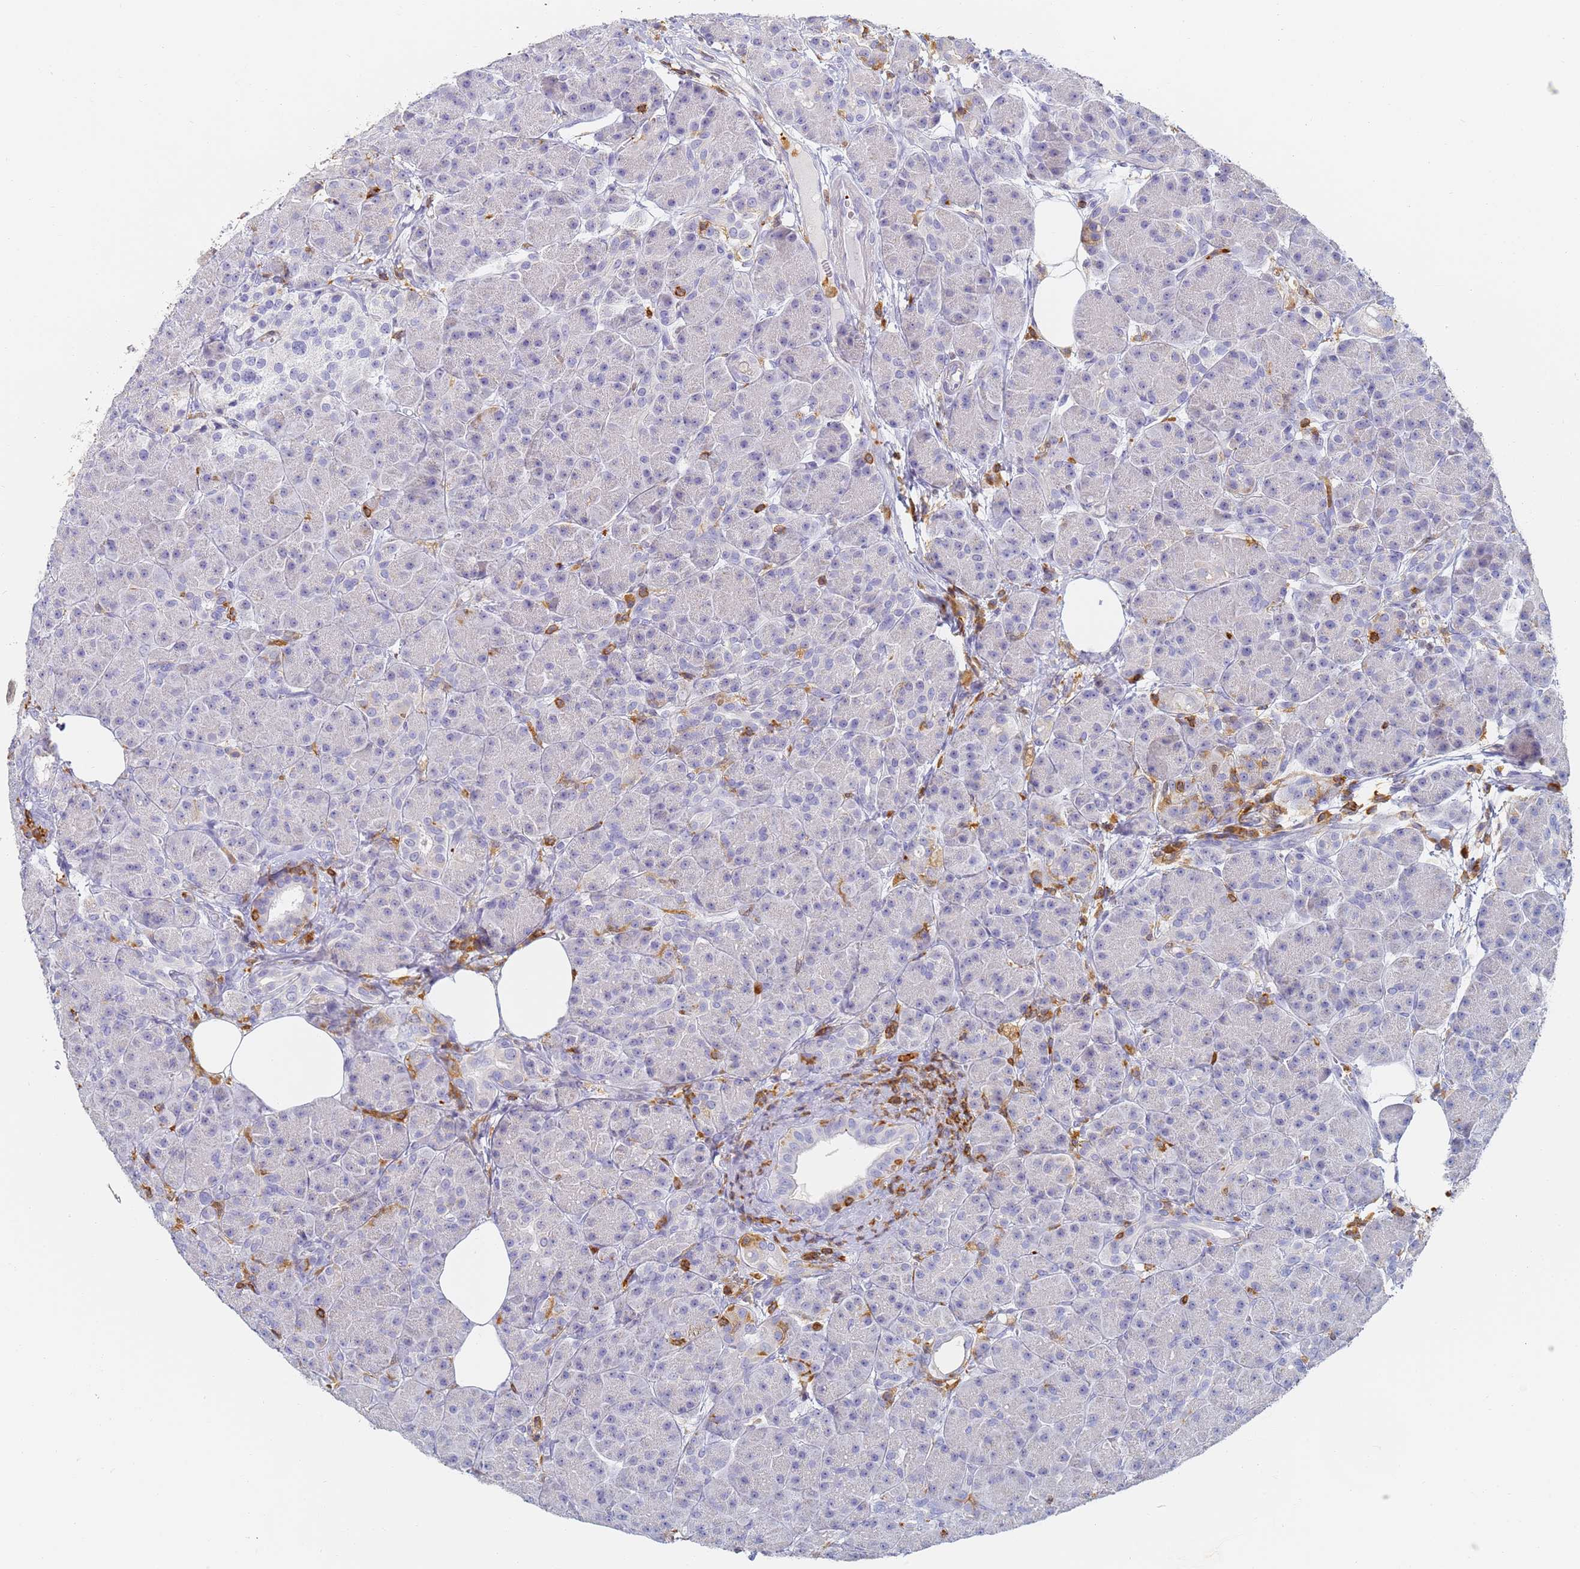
{"staining": {"intensity": "negative", "quantity": "none", "location": "none"}, "tissue": "pancreas", "cell_type": "Exocrine glandular cells", "image_type": "normal", "snomed": [{"axis": "morphology", "description": "Normal tissue, NOS"}, {"axis": "topography", "description": "Pancreas"}], "caption": "A high-resolution histopathology image shows immunohistochemistry (IHC) staining of unremarkable pancreas, which exhibits no significant staining in exocrine glandular cells.", "gene": "BIN2", "patient": {"sex": "male", "age": 63}}